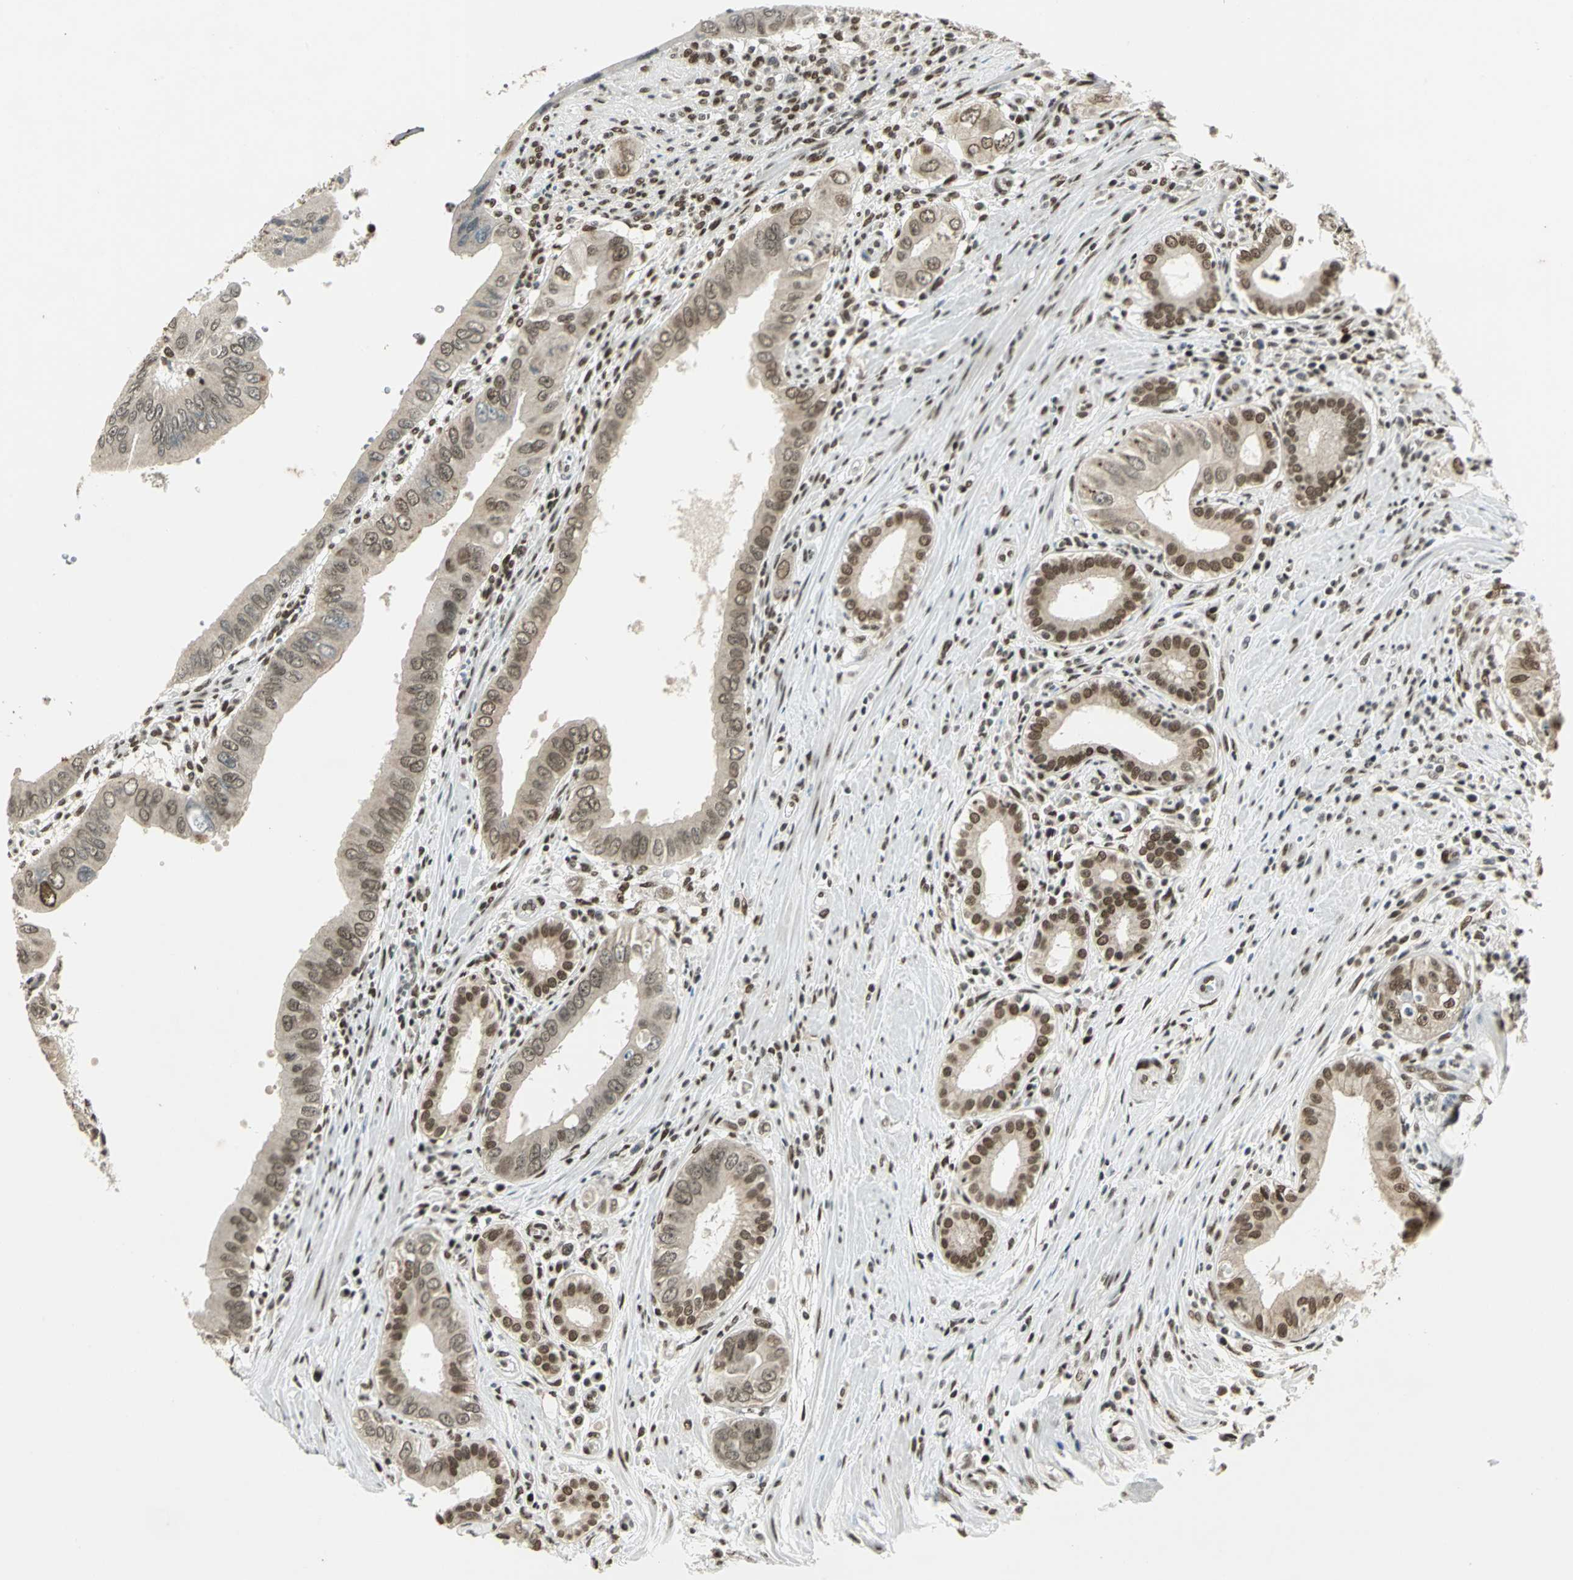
{"staining": {"intensity": "weak", "quantity": "25%-75%", "location": "cytoplasmic/membranous,nuclear"}, "tissue": "pancreatic cancer", "cell_type": "Tumor cells", "image_type": "cancer", "snomed": [{"axis": "morphology", "description": "Normal tissue, NOS"}, {"axis": "topography", "description": "Lymph node"}], "caption": "Immunohistochemistry micrograph of human pancreatic cancer stained for a protein (brown), which reveals low levels of weak cytoplasmic/membranous and nuclear expression in about 25%-75% of tumor cells.", "gene": "RAD17", "patient": {"sex": "male", "age": 50}}